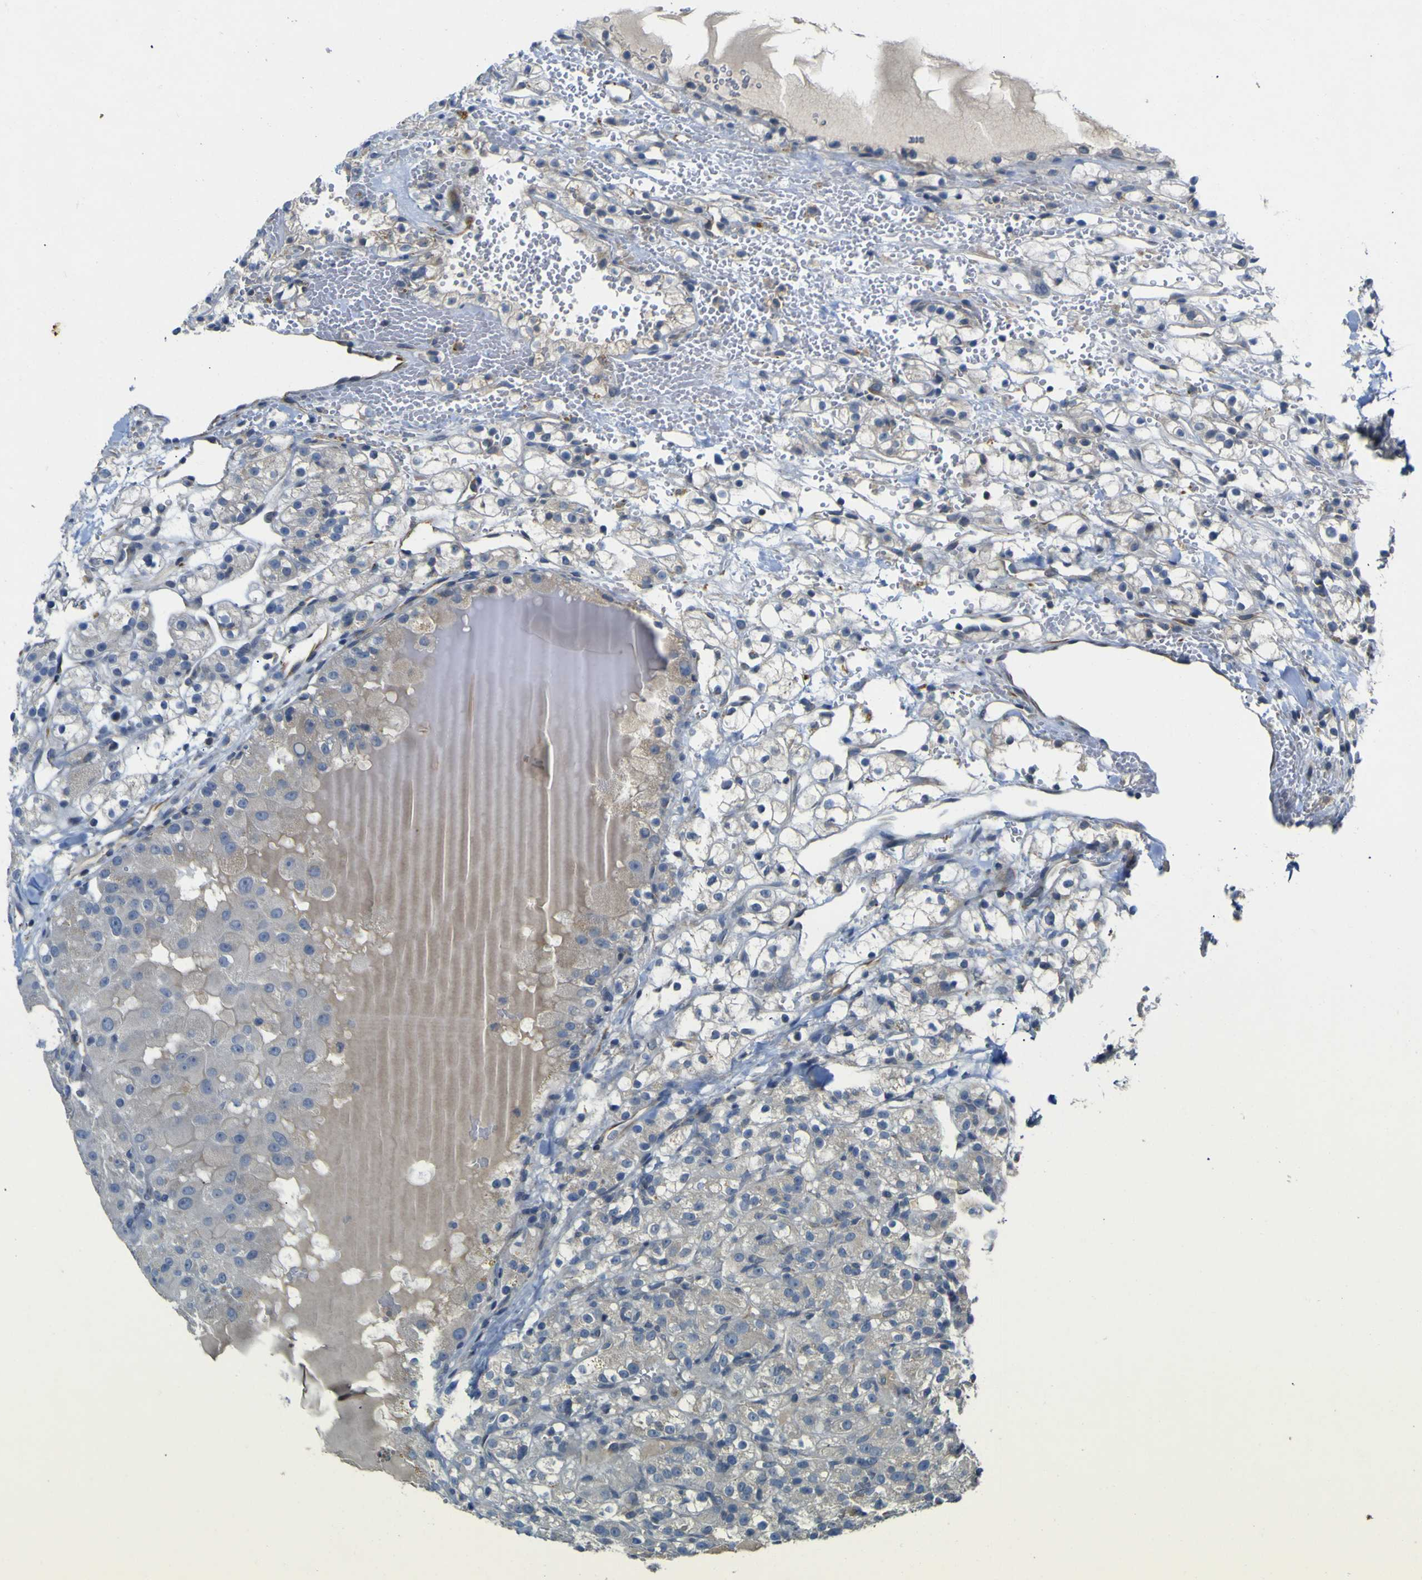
{"staining": {"intensity": "weak", "quantity": "<25%", "location": "cytoplasmic/membranous"}, "tissue": "renal cancer", "cell_type": "Tumor cells", "image_type": "cancer", "snomed": [{"axis": "morphology", "description": "Adenocarcinoma, NOS"}, {"axis": "topography", "description": "Kidney"}], "caption": "The histopathology image demonstrates no staining of tumor cells in renal adenocarcinoma.", "gene": "LDLR", "patient": {"sex": "male", "age": 61}}